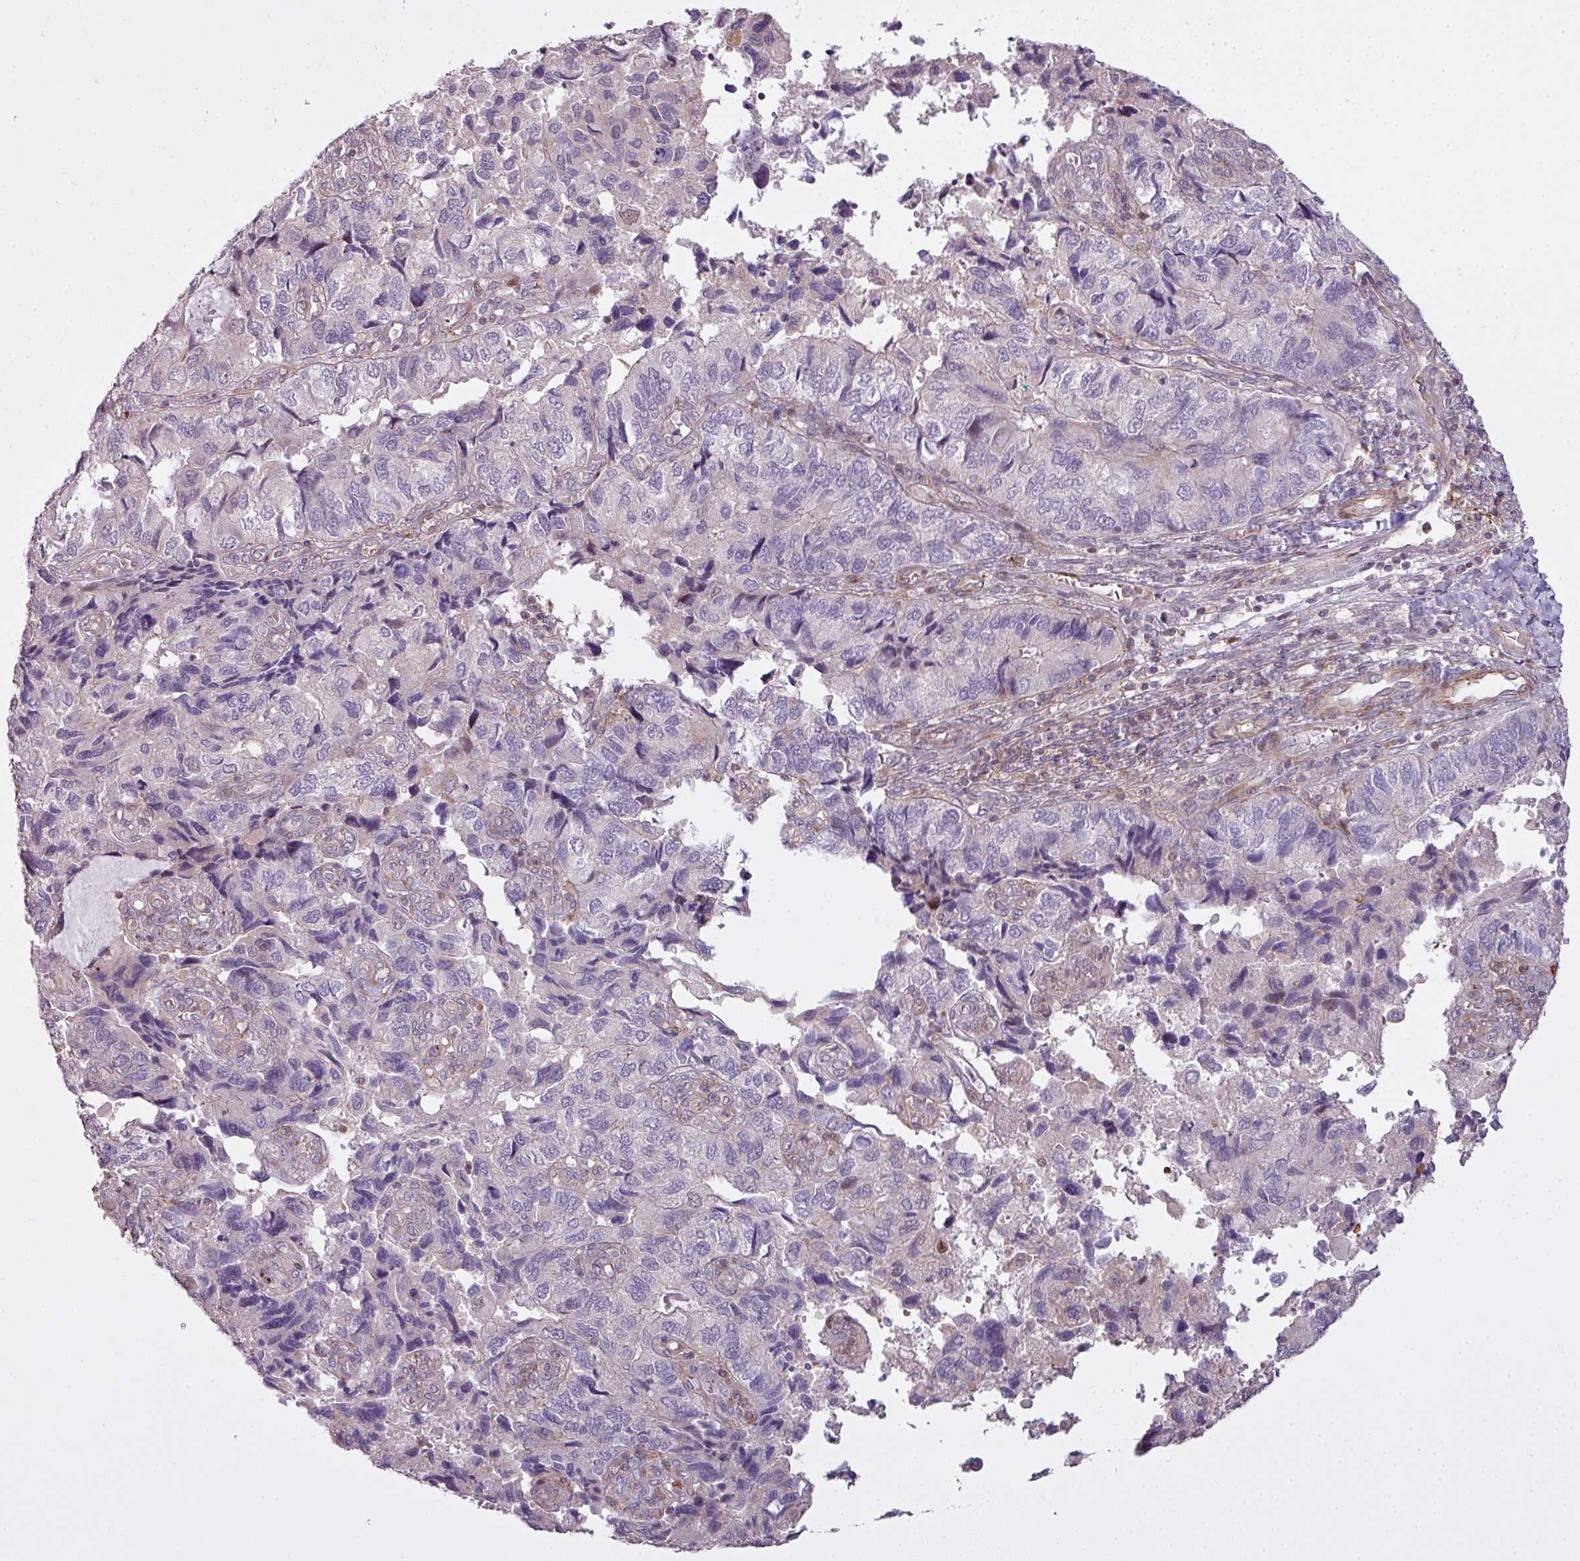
{"staining": {"intensity": "weak", "quantity": "<25%", "location": "nuclear"}, "tissue": "endometrial cancer", "cell_type": "Tumor cells", "image_type": "cancer", "snomed": [{"axis": "morphology", "description": "Carcinoma, NOS"}, {"axis": "topography", "description": "Uterus"}], "caption": "An immunohistochemistry image of endometrial cancer (carcinoma) is shown. There is no staining in tumor cells of endometrial cancer (carcinoma).", "gene": "ZNF688", "patient": {"sex": "female", "age": 76}}